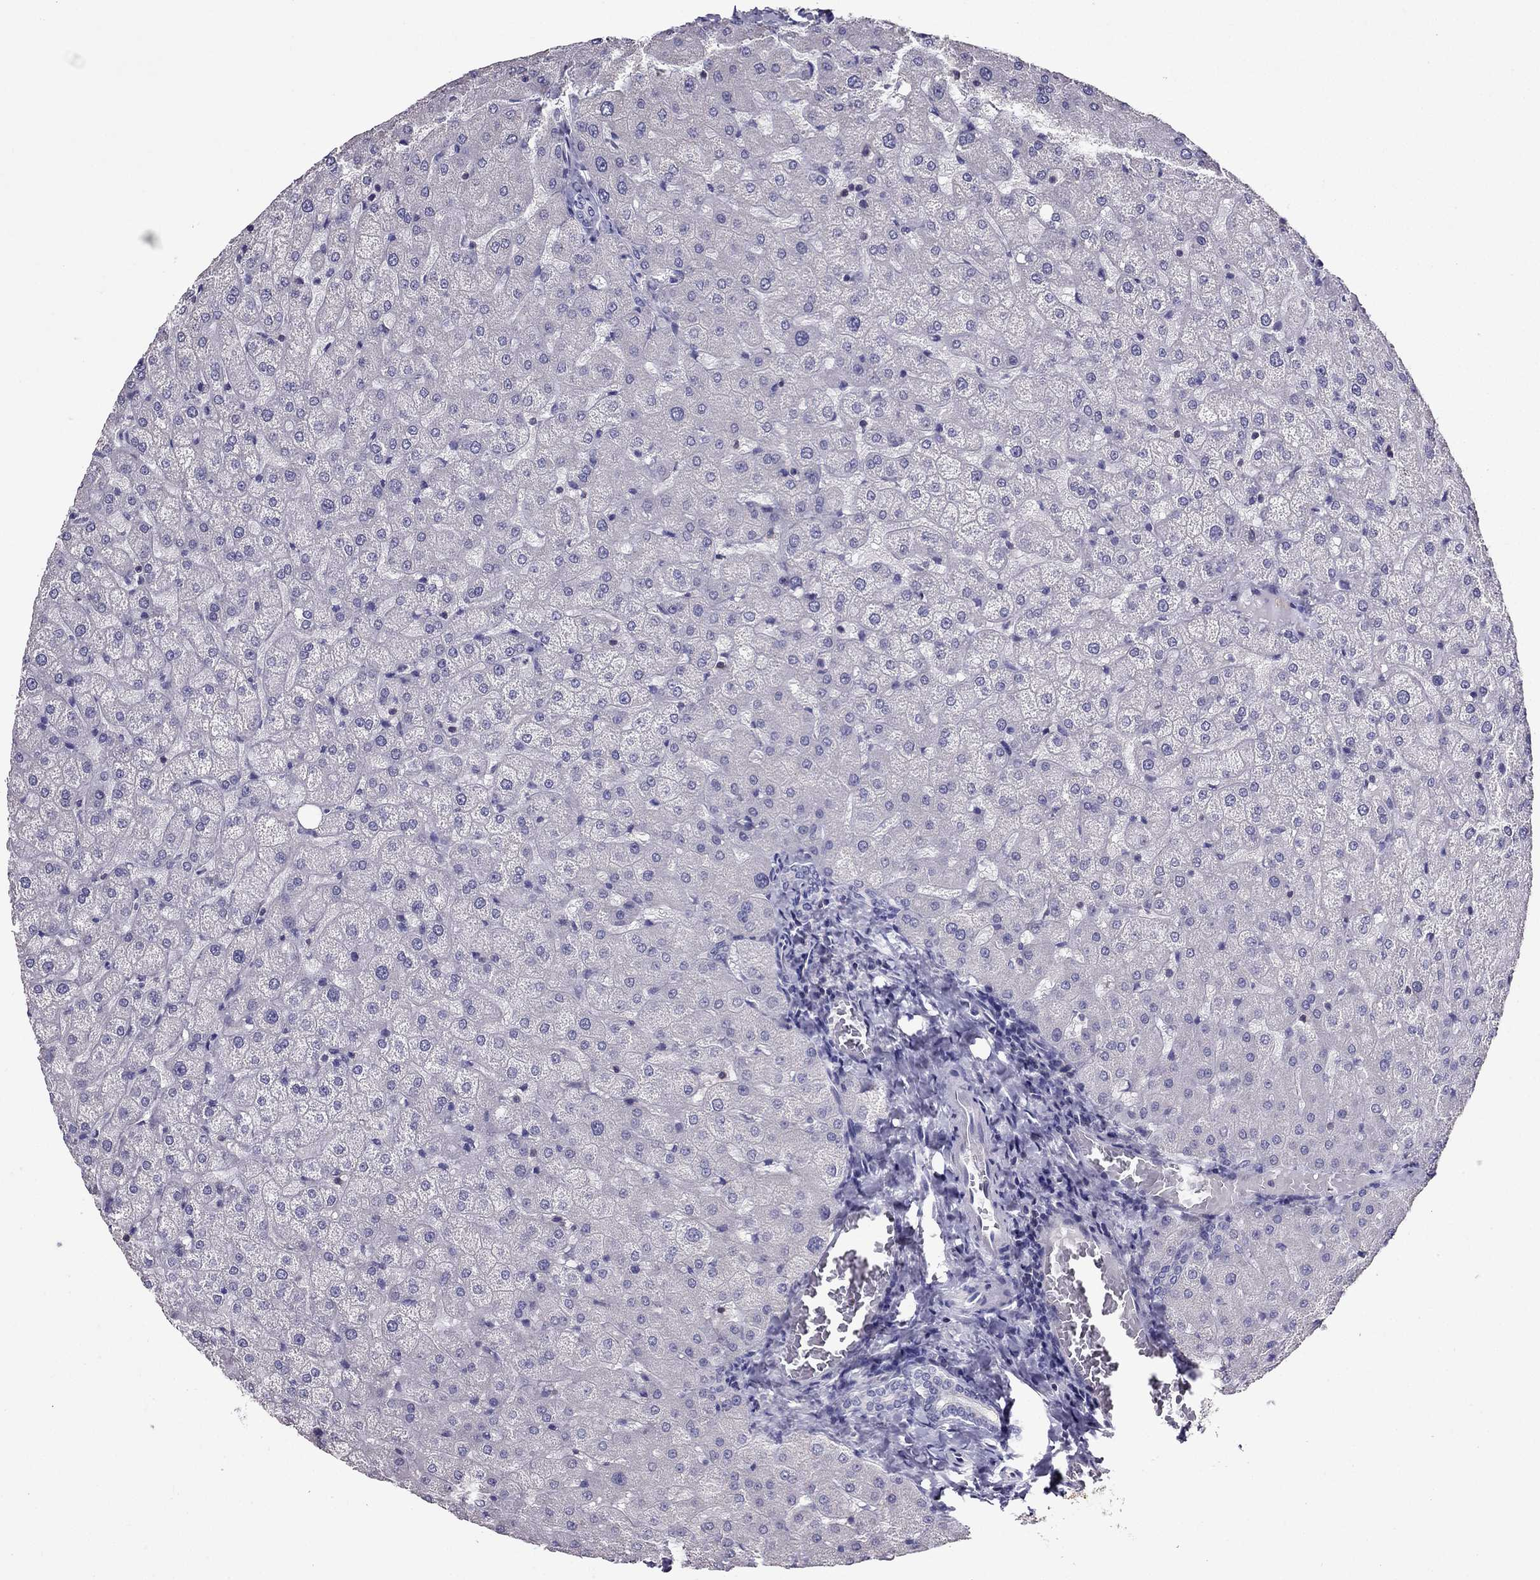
{"staining": {"intensity": "negative", "quantity": "none", "location": "none"}, "tissue": "liver", "cell_type": "Cholangiocytes", "image_type": "normal", "snomed": [{"axis": "morphology", "description": "Normal tissue, NOS"}, {"axis": "topography", "description": "Liver"}], "caption": "IHC of unremarkable human liver shows no positivity in cholangiocytes. (Brightfield microscopy of DAB (3,3'-diaminobenzidine) immunohistochemistry (IHC) at high magnification).", "gene": "AAK1", "patient": {"sex": "female", "age": 50}}